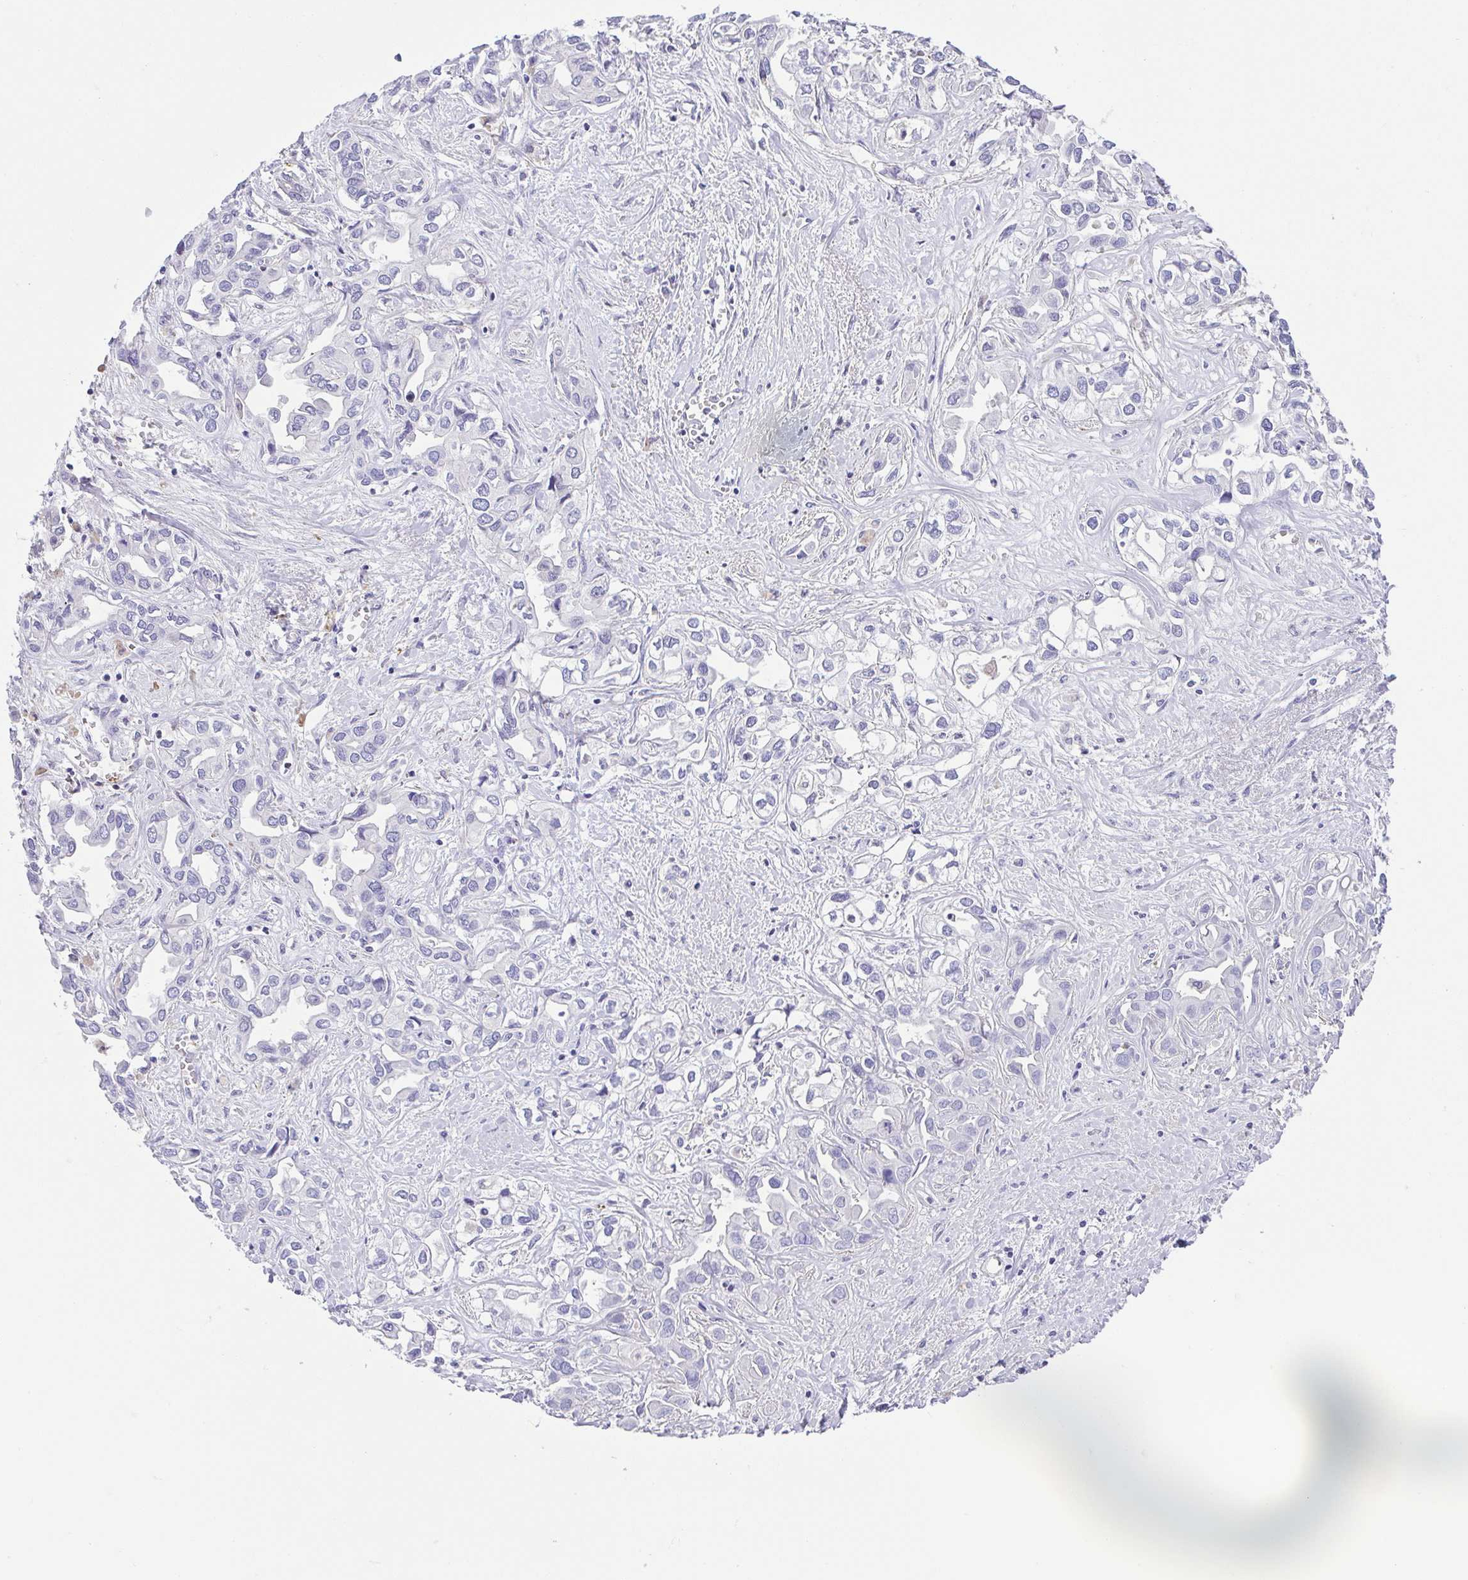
{"staining": {"intensity": "negative", "quantity": "none", "location": "none"}, "tissue": "liver cancer", "cell_type": "Tumor cells", "image_type": "cancer", "snomed": [{"axis": "morphology", "description": "Cholangiocarcinoma"}, {"axis": "topography", "description": "Liver"}], "caption": "This is an immunohistochemistry (IHC) histopathology image of liver cancer. There is no positivity in tumor cells.", "gene": "PRR14L", "patient": {"sex": "female", "age": 64}}